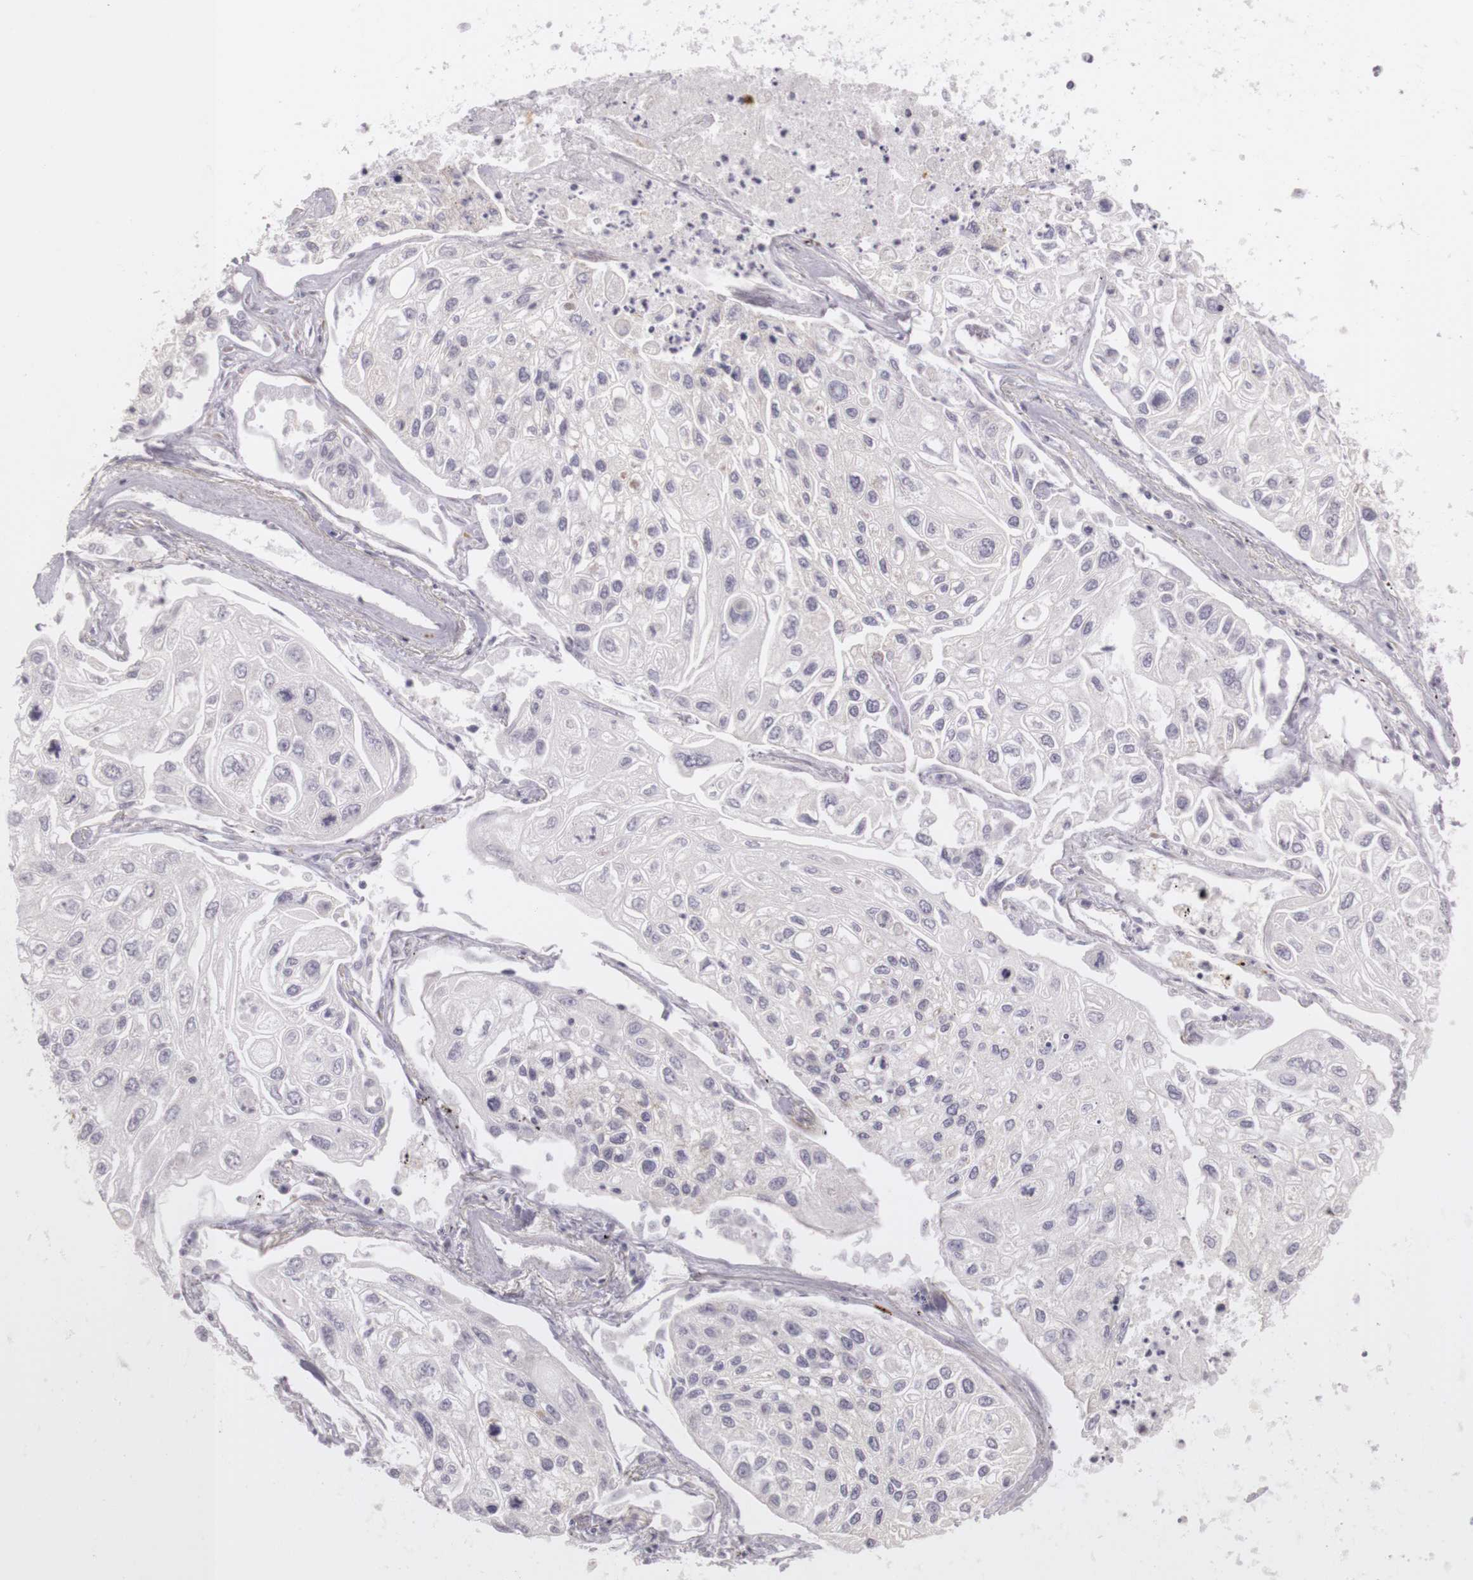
{"staining": {"intensity": "negative", "quantity": "none", "location": "none"}, "tissue": "lung cancer", "cell_type": "Tumor cells", "image_type": "cancer", "snomed": [{"axis": "morphology", "description": "Squamous cell carcinoma, NOS"}, {"axis": "topography", "description": "Lung"}], "caption": "Image shows no protein expression in tumor cells of lung cancer tissue. (Brightfield microscopy of DAB (3,3'-diaminobenzidine) IHC at high magnification).", "gene": "CNTN2", "patient": {"sex": "male", "age": 75}}